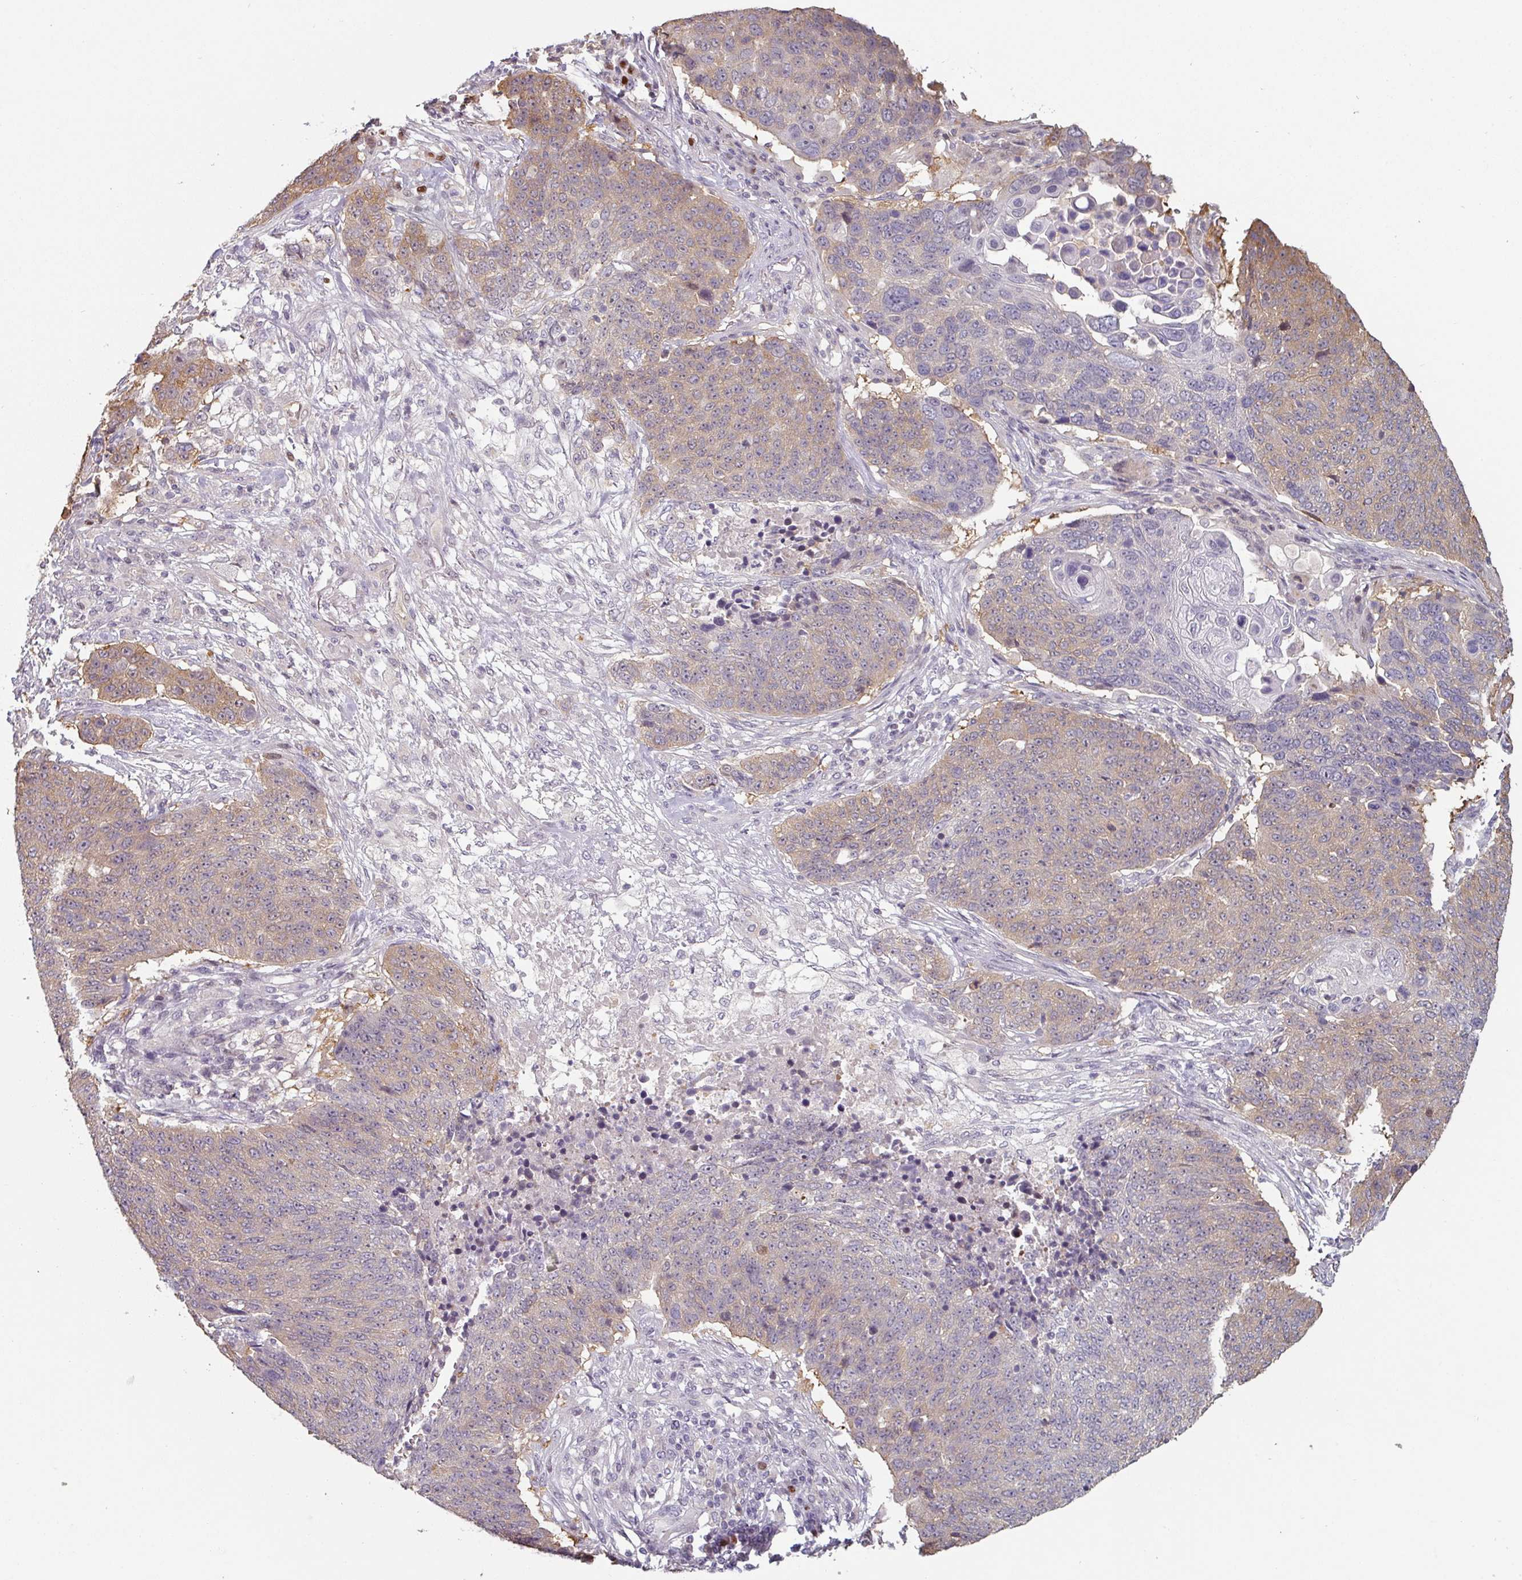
{"staining": {"intensity": "weak", "quantity": "25%-75%", "location": "cytoplasmic/membranous"}, "tissue": "lung cancer", "cell_type": "Tumor cells", "image_type": "cancer", "snomed": [{"axis": "morphology", "description": "Normal tissue, NOS"}, {"axis": "morphology", "description": "Squamous cell carcinoma, NOS"}, {"axis": "topography", "description": "Lymph node"}, {"axis": "topography", "description": "Lung"}], "caption": "A brown stain labels weak cytoplasmic/membranous expression of a protein in human lung cancer tumor cells.", "gene": "ZBTB6", "patient": {"sex": "male", "age": 66}}